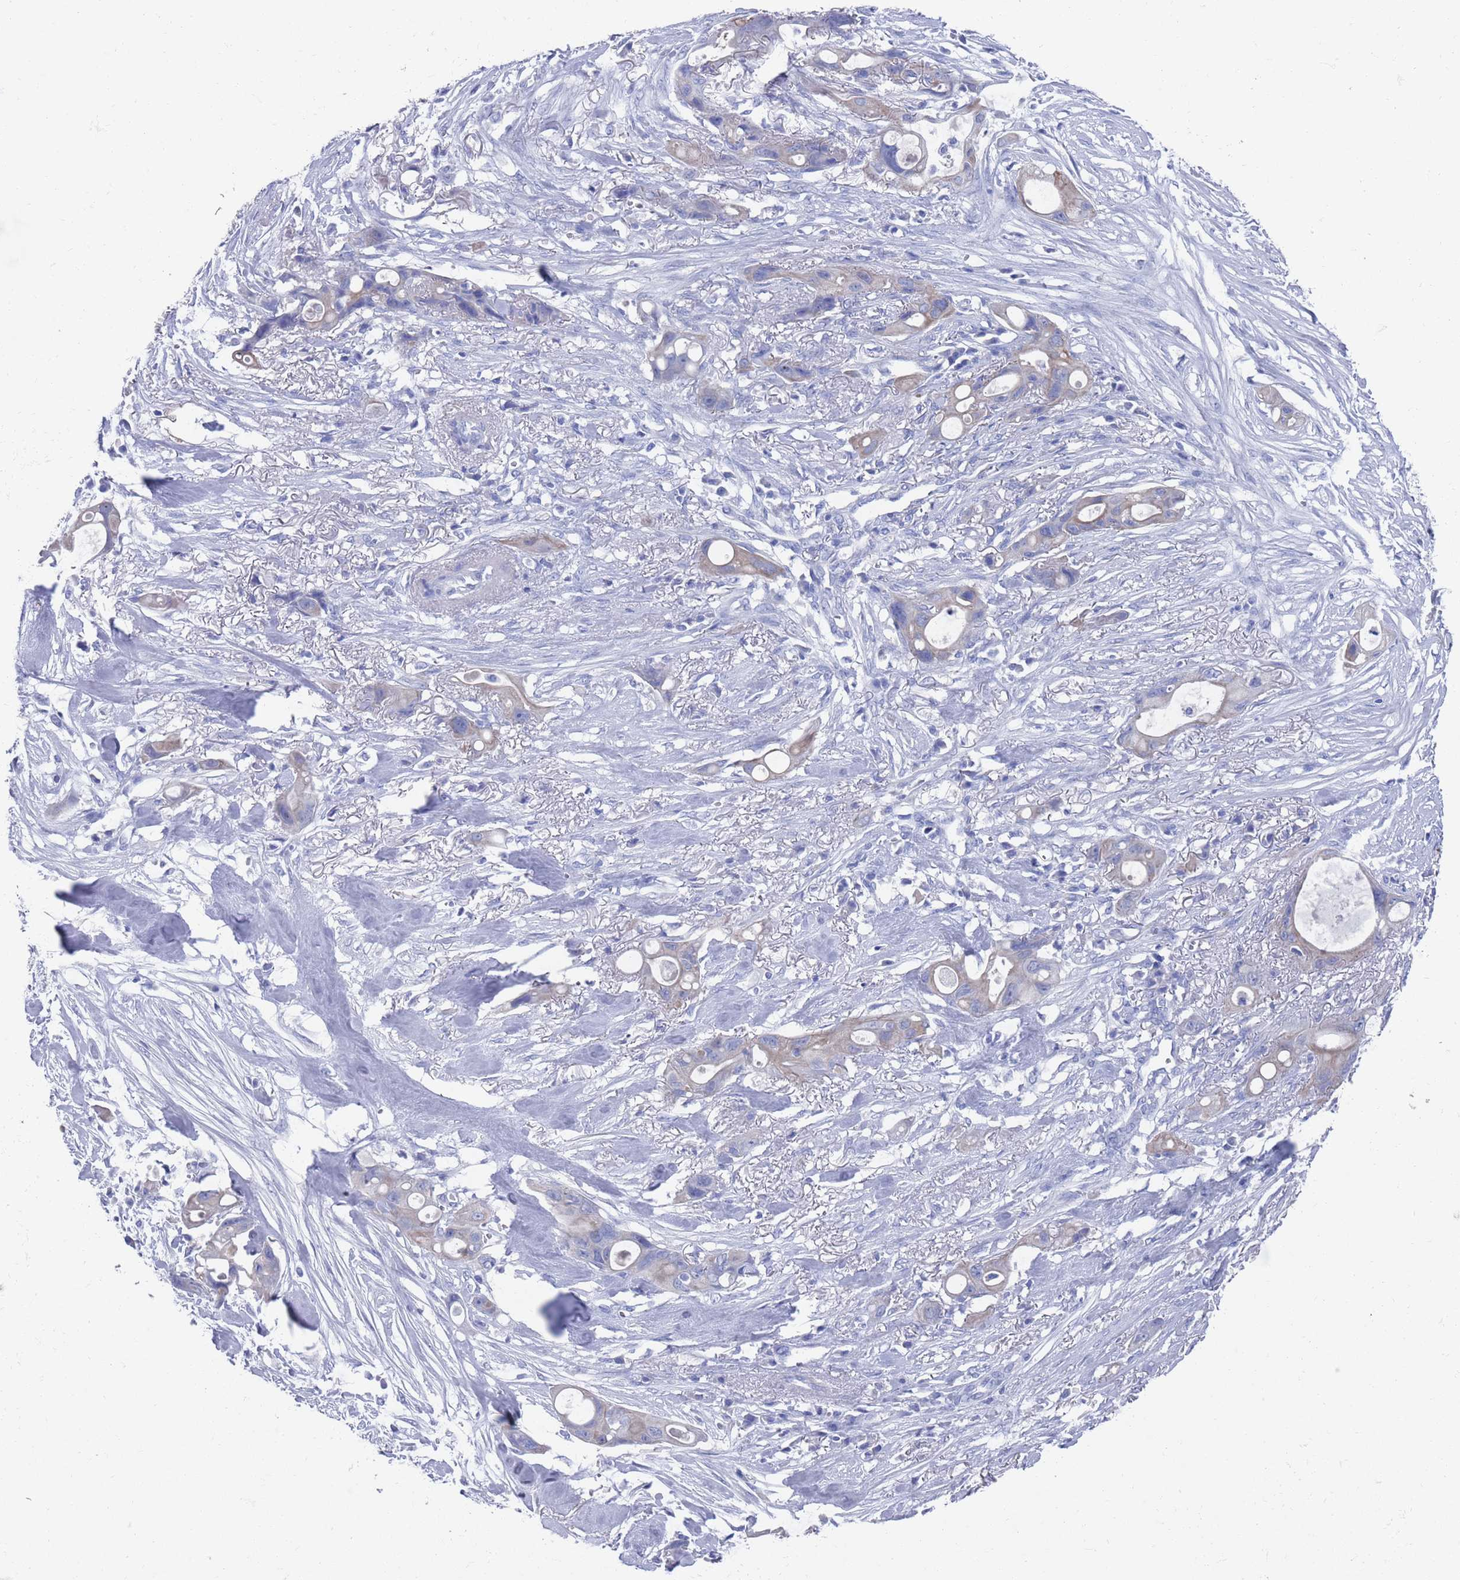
{"staining": {"intensity": "weak", "quantity": "<25%", "location": "cytoplasmic/membranous"}, "tissue": "ovarian cancer", "cell_type": "Tumor cells", "image_type": "cancer", "snomed": [{"axis": "morphology", "description": "Cystadenocarcinoma, mucinous, NOS"}, {"axis": "topography", "description": "Ovary"}], "caption": "High power microscopy photomicrograph of an immunohistochemistry (IHC) micrograph of ovarian cancer (mucinous cystadenocarcinoma), revealing no significant positivity in tumor cells. (Immunohistochemistry, brightfield microscopy, high magnification).", "gene": "MTMR2", "patient": {"sex": "female", "age": 70}}